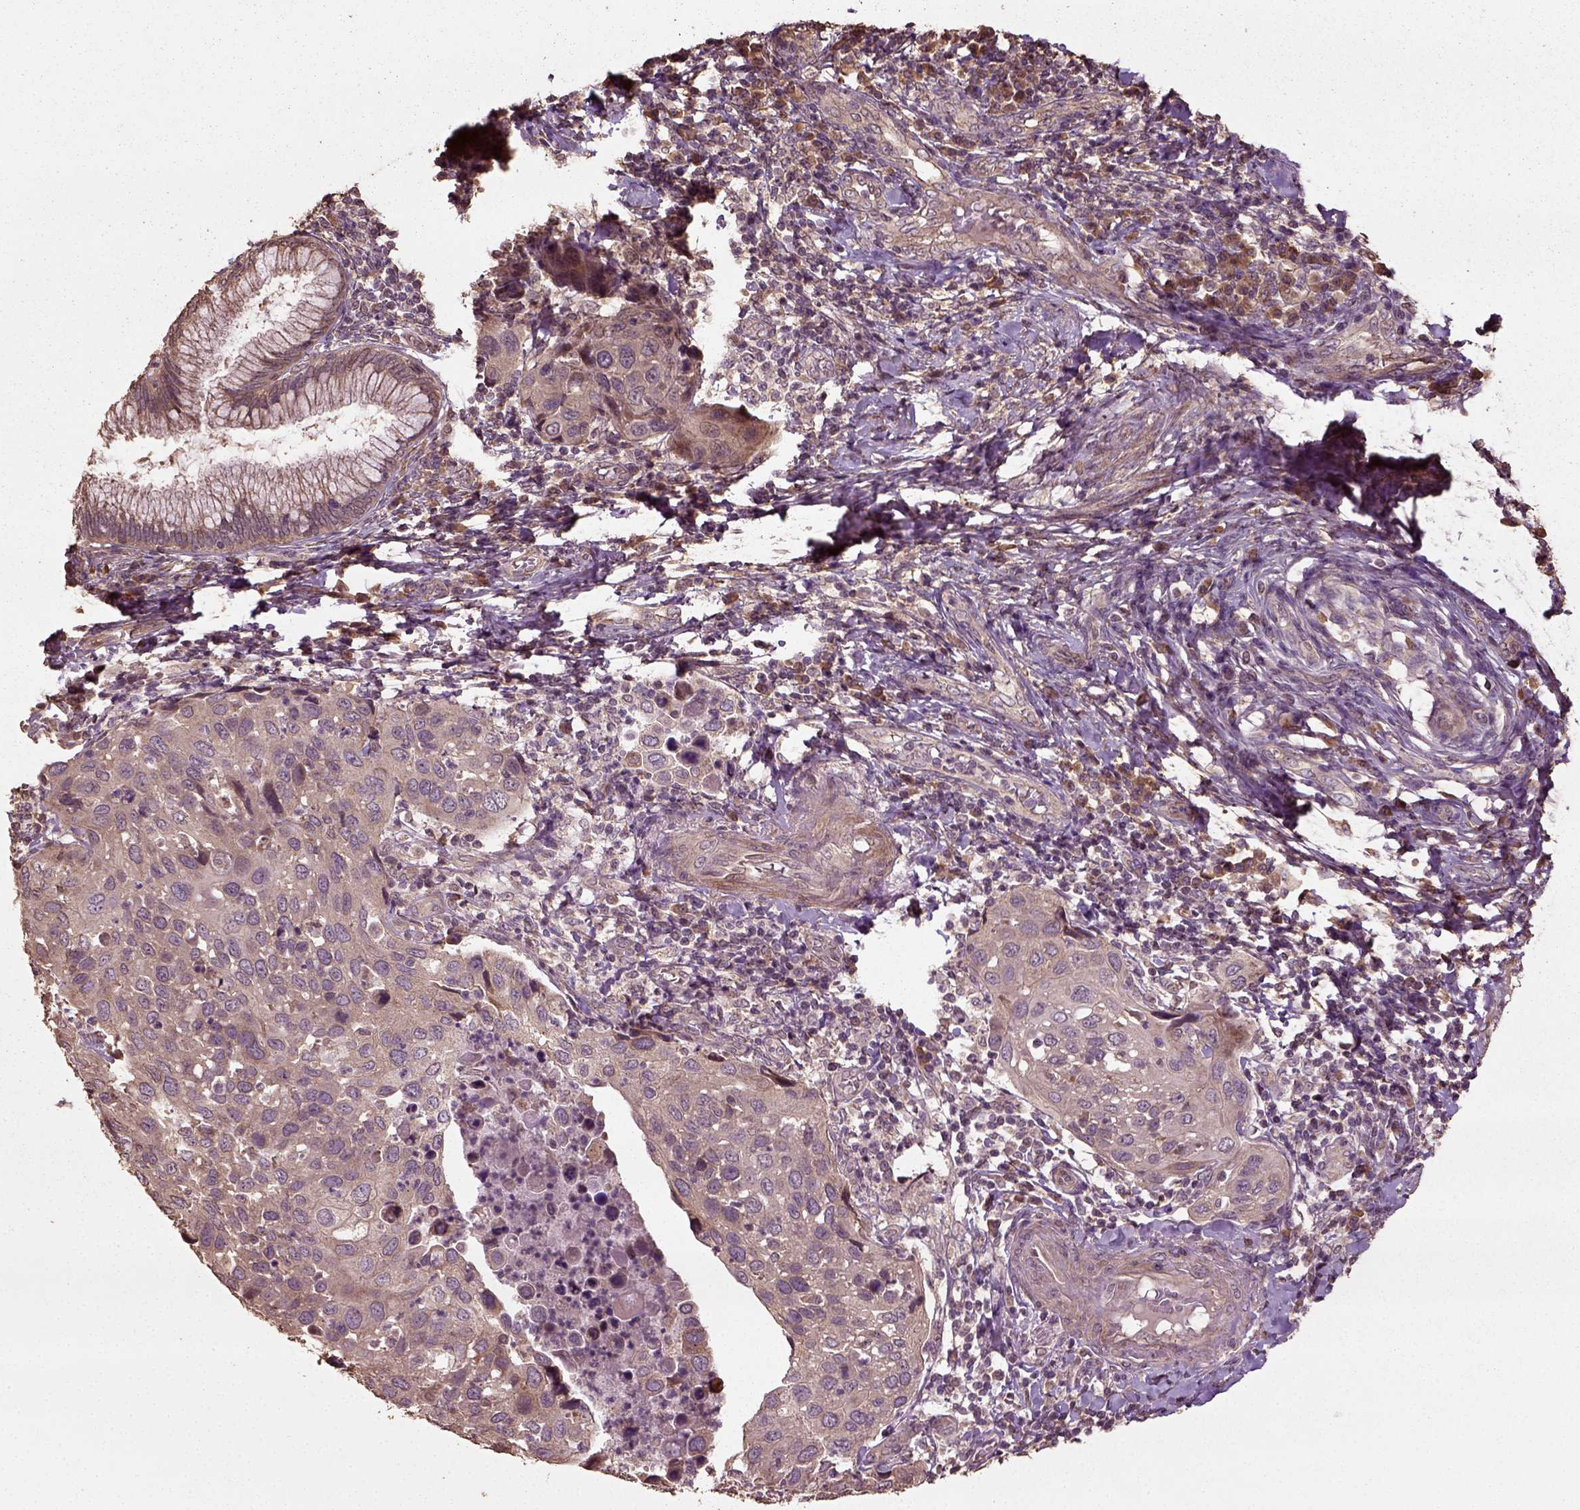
{"staining": {"intensity": "weak", "quantity": "25%-75%", "location": "cytoplasmic/membranous"}, "tissue": "cervical cancer", "cell_type": "Tumor cells", "image_type": "cancer", "snomed": [{"axis": "morphology", "description": "Squamous cell carcinoma, NOS"}, {"axis": "topography", "description": "Cervix"}], "caption": "Immunohistochemistry (IHC) of cervical cancer (squamous cell carcinoma) exhibits low levels of weak cytoplasmic/membranous positivity in about 25%-75% of tumor cells.", "gene": "ERV3-1", "patient": {"sex": "female", "age": 54}}